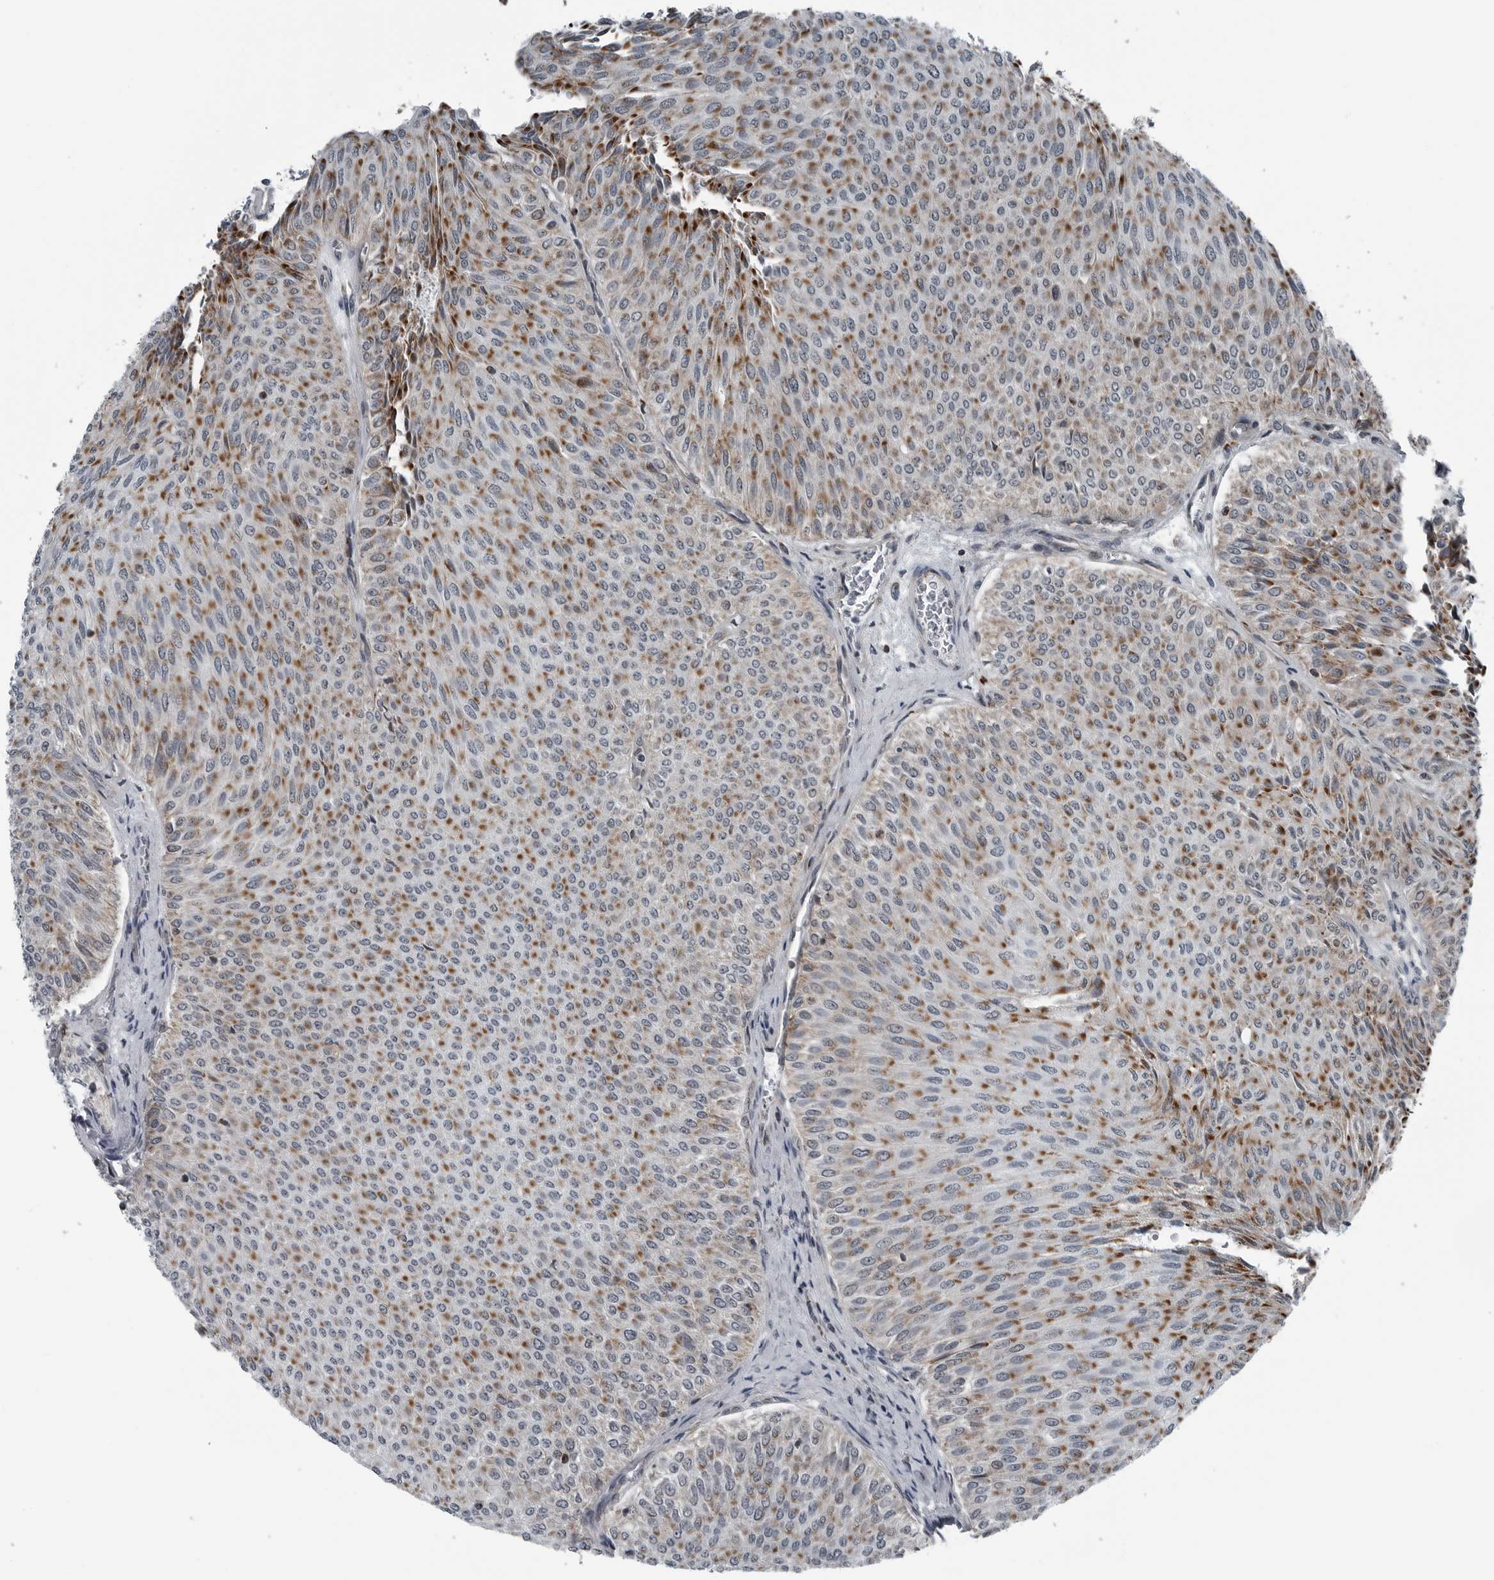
{"staining": {"intensity": "moderate", "quantity": ">75%", "location": "cytoplasmic/membranous"}, "tissue": "urothelial cancer", "cell_type": "Tumor cells", "image_type": "cancer", "snomed": [{"axis": "morphology", "description": "Urothelial carcinoma, Low grade"}, {"axis": "topography", "description": "Urinary bladder"}], "caption": "Immunohistochemical staining of human low-grade urothelial carcinoma displays medium levels of moderate cytoplasmic/membranous protein positivity in approximately >75% of tumor cells.", "gene": "GAK", "patient": {"sex": "male", "age": 78}}